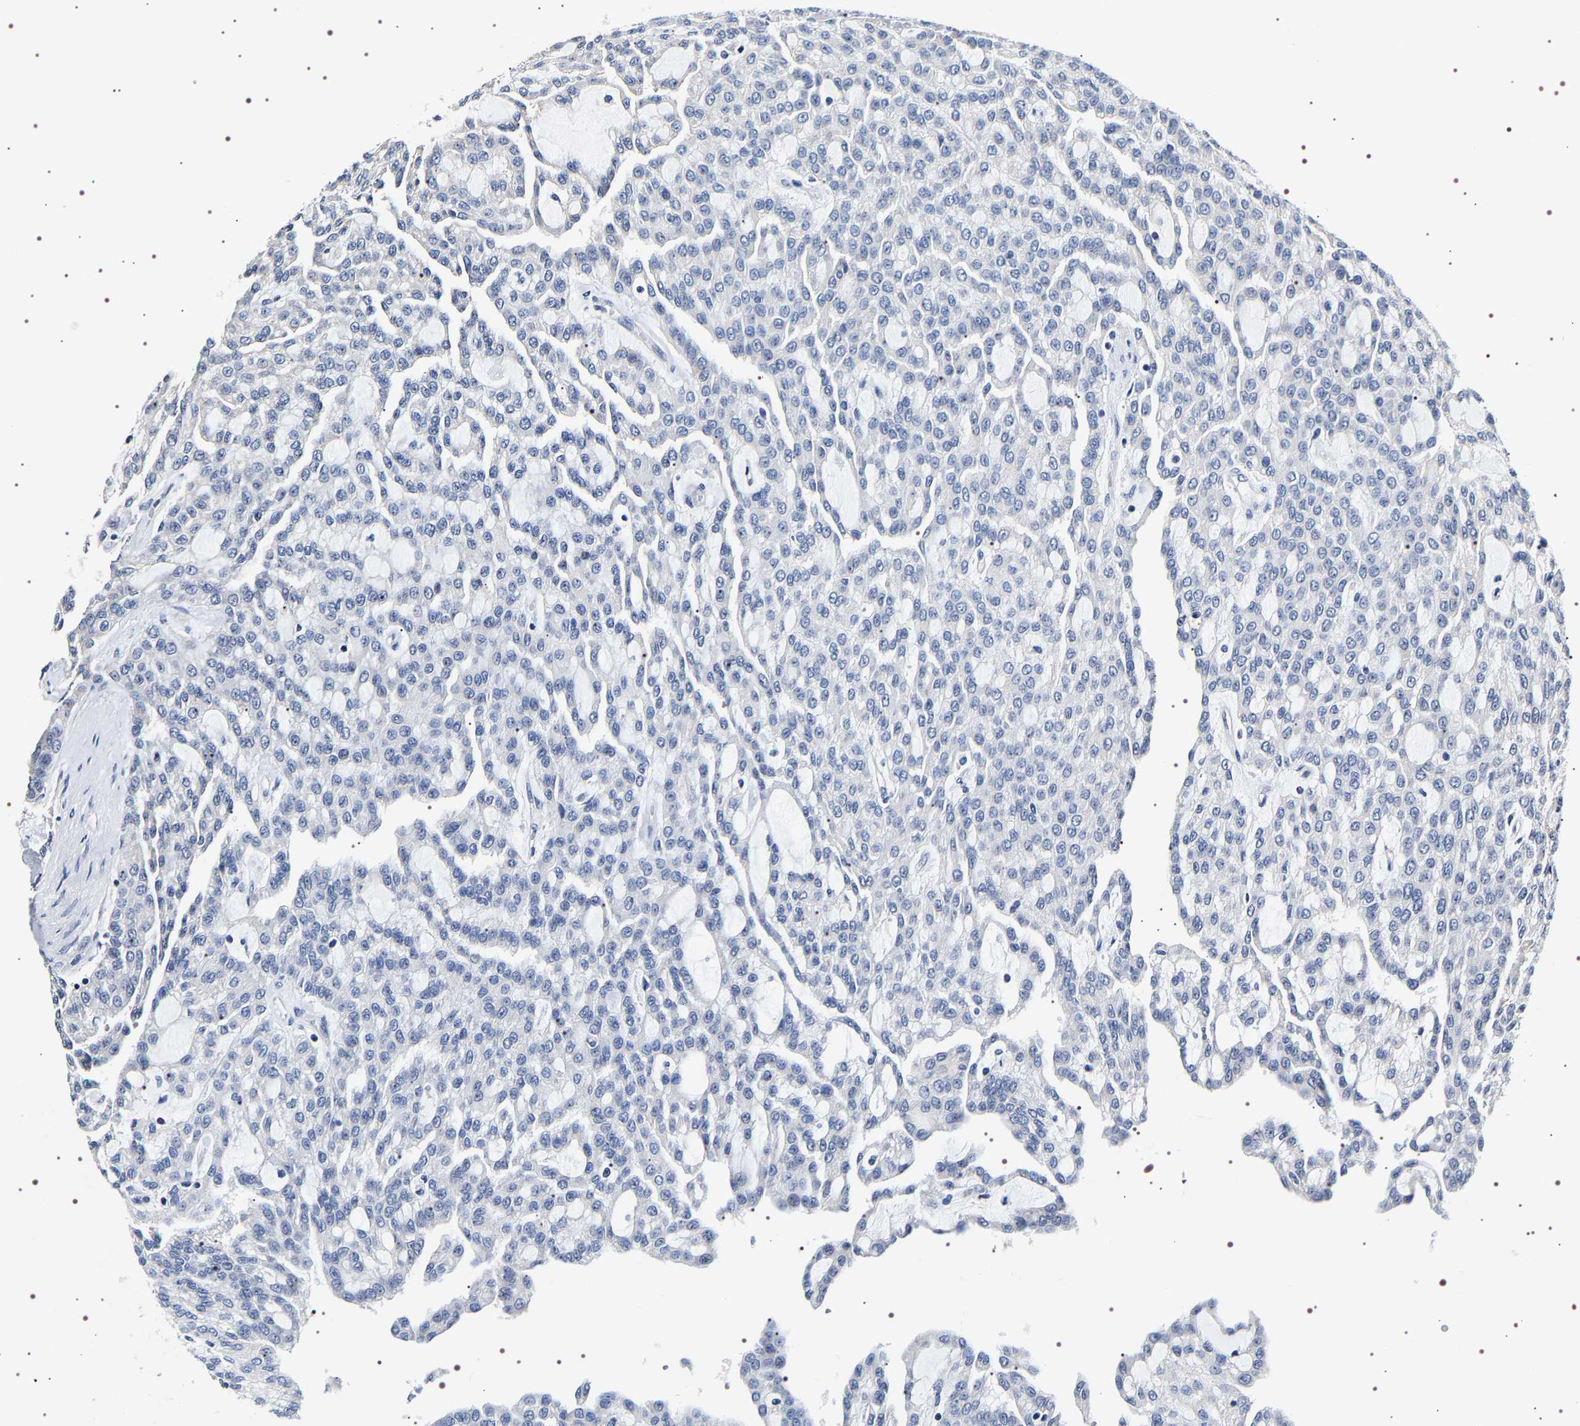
{"staining": {"intensity": "negative", "quantity": "none", "location": "none"}, "tissue": "renal cancer", "cell_type": "Tumor cells", "image_type": "cancer", "snomed": [{"axis": "morphology", "description": "Adenocarcinoma, NOS"}, {"axis": "topography", "description": "Kidney"}], "caption": "There is no significant staining in tumor cells of adenocarcinoma (renal).", "gene": "GNL3", "patient": {"sex": "male", "age": 63}}